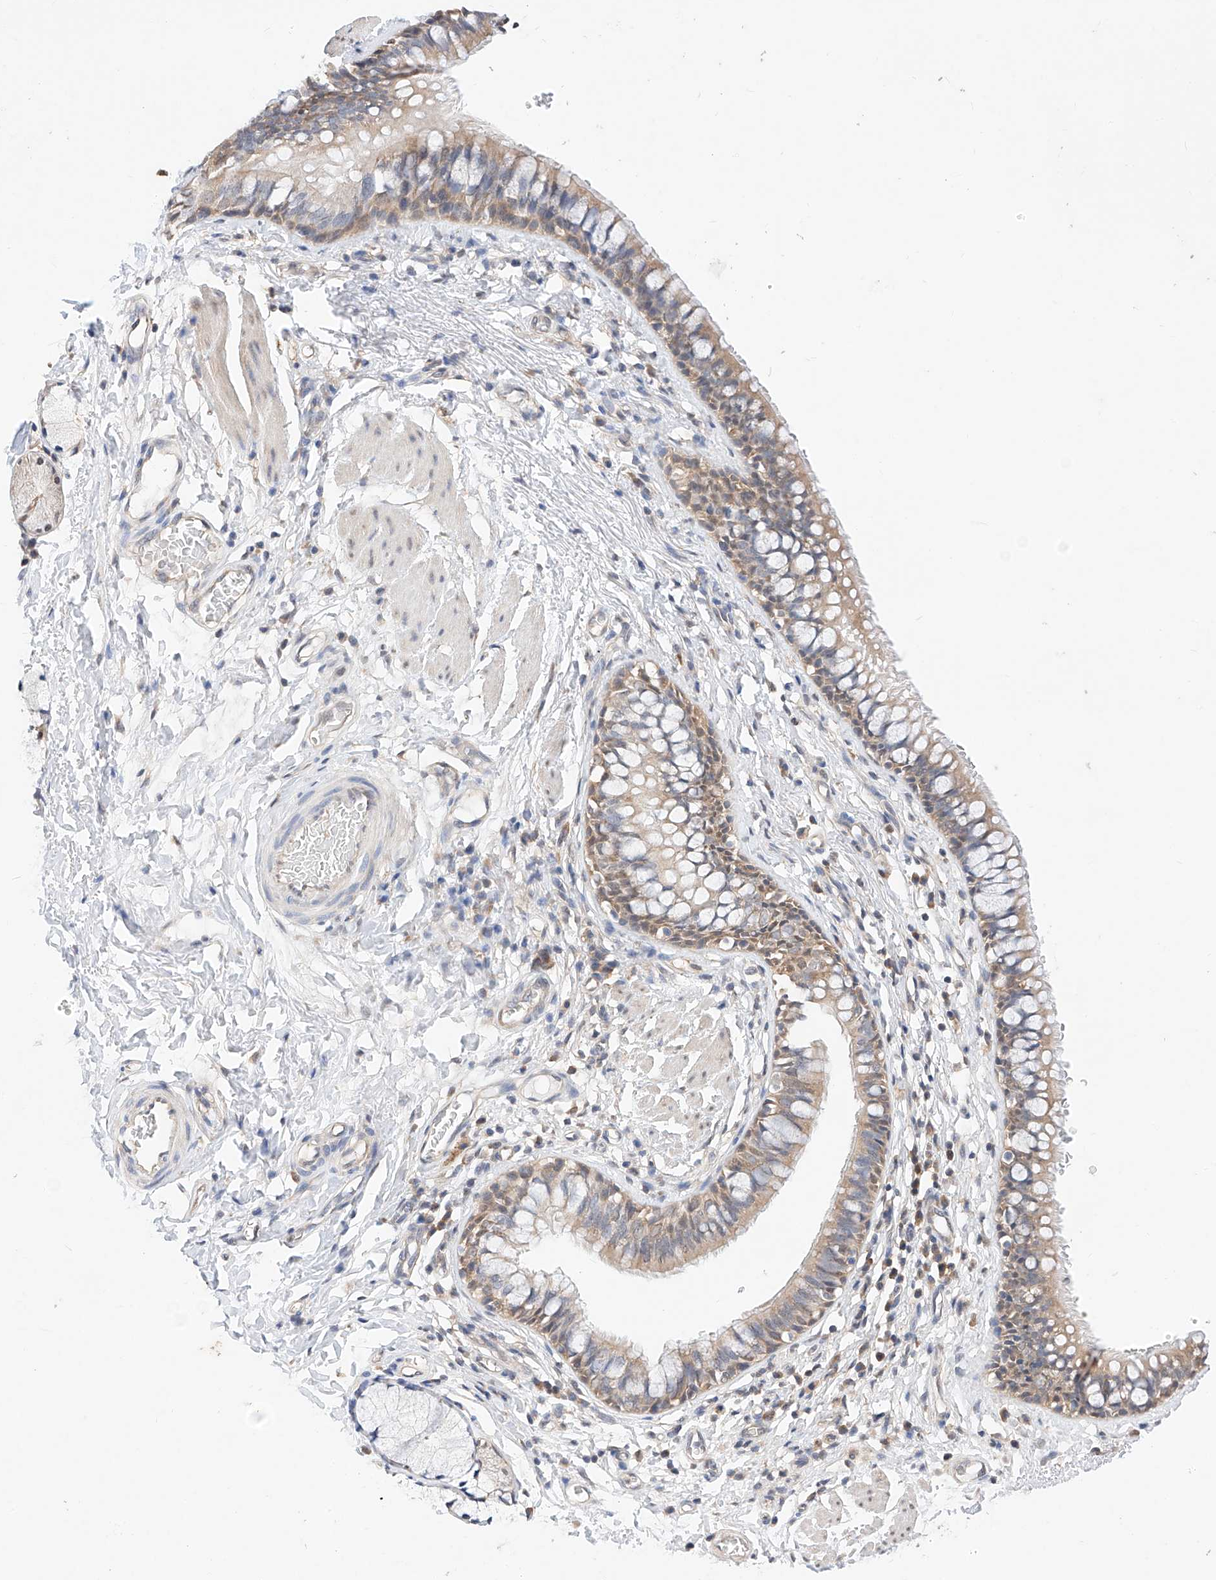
{"staining": {"intensity": "moderate", "quantity": ">75%", "location": "cytoplasmic/membranous"}, "tissue": "bronchus", "cell_type": "Respiratory epithelial cells", "image_type": "normal", "snomed": [{"axis": "morphology", "description": "Normal tissue, NOS"}, {"axis": "topography", "description": "Cartilage tissue"}, {"axis": "topography", "description": "Bronchus"}], "caption": "This histopathology image exhibits IHC staining of benign human bronchus, with medium moderate cytoplasmic/membranous positivity in approximately >75% of respiratory epithelial cells.", "gene": "ZSCAN4", "patient": {"sex": "female", "age": 36}}